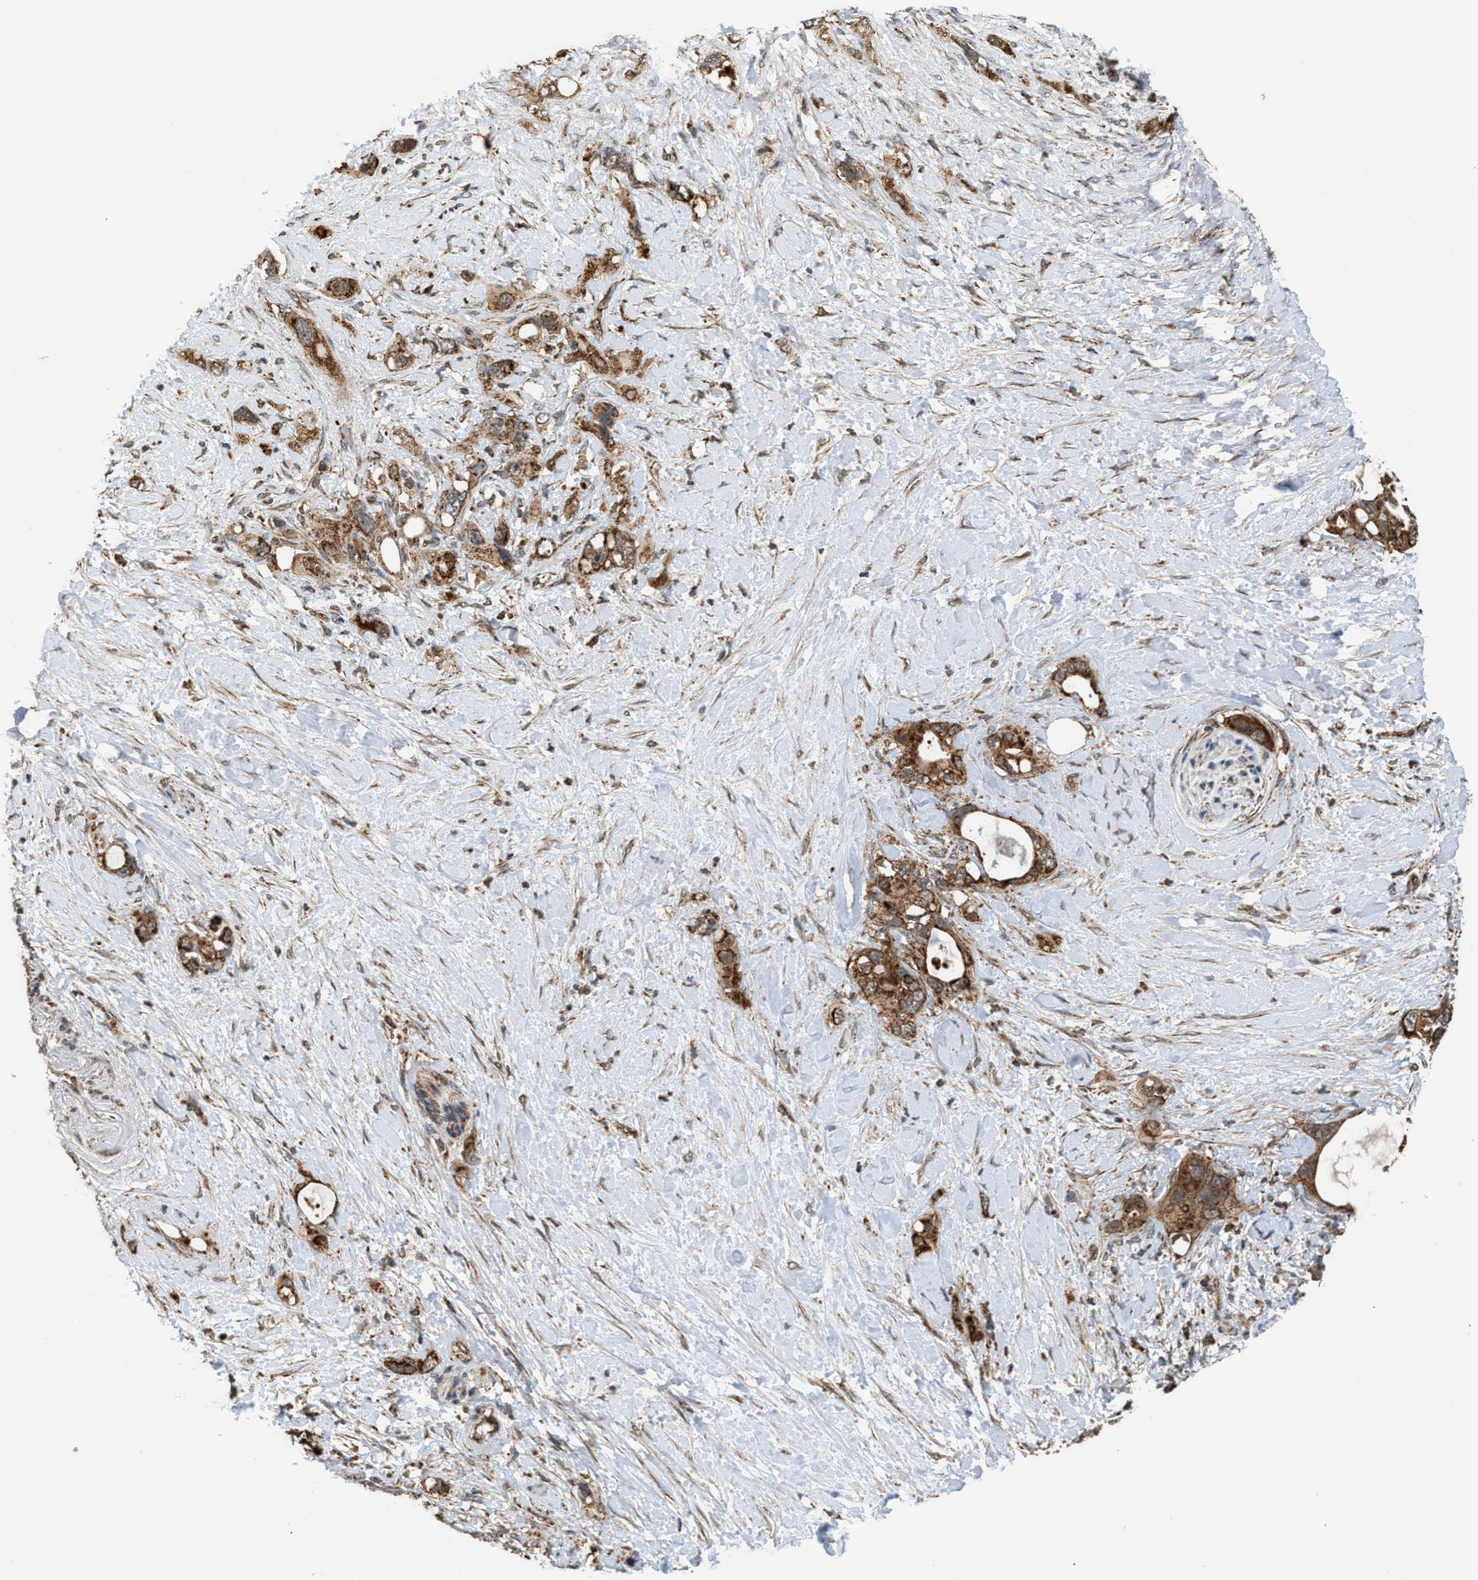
{"staining": {"intensity": "strong", "quantity": ">75%", "location": "cytoplasmic/membranous"}, "tissue": "pancreatic cancer", "cell_type": "Tumor cells", "image_type": "cancer", "snomed": [{"axis": "morphology", "description": "Adenocarcinoma, NOS"}, {"axis": "topography", "description": "Pancreas"}], "caption": "This photomicrograph reveals IHC staining of pancreatic cancer, with high strong cytoplasmic/membranous positivity in about >75% of tumor cells.", "gene": "SGSM2", "patient": {"sex": "female", "age": 56}}